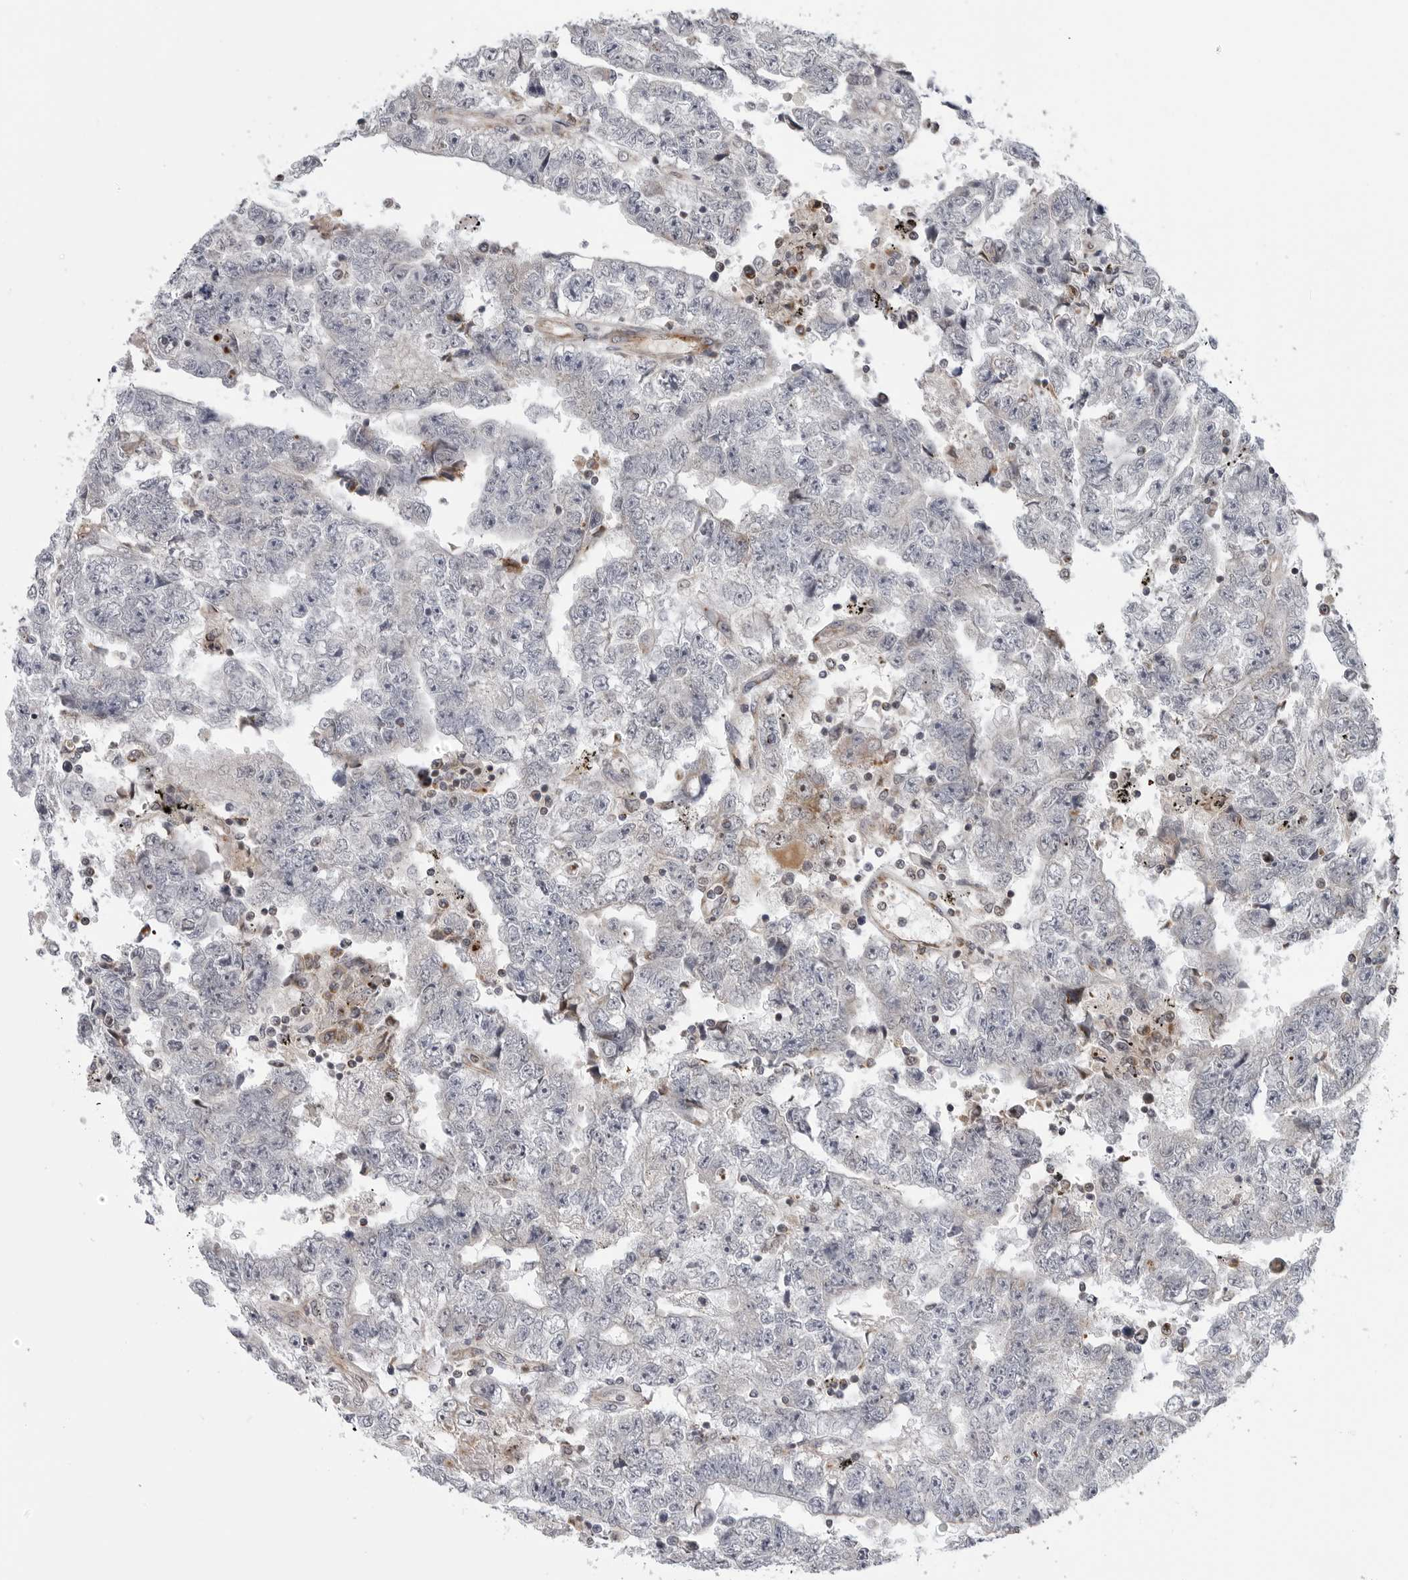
{"staining": {"intensity": "negative", "quantity": "none", "location": "none"}, "tissue": "testis cancer", "cell_type": "Tumor cells", "image_type": "cancer", "snomed": [{"axis": "morphology", "description": "Carcinoma, Embryonal, NOS"}, {"axis": "topography", "description": "Testis"}], "caption": "IHC of human testis cancer (embryonal carcinoma) exhibits no positivity in tumor cells.", "gene": "CDK20", "patient": {"sex": "male", "age": 25}}